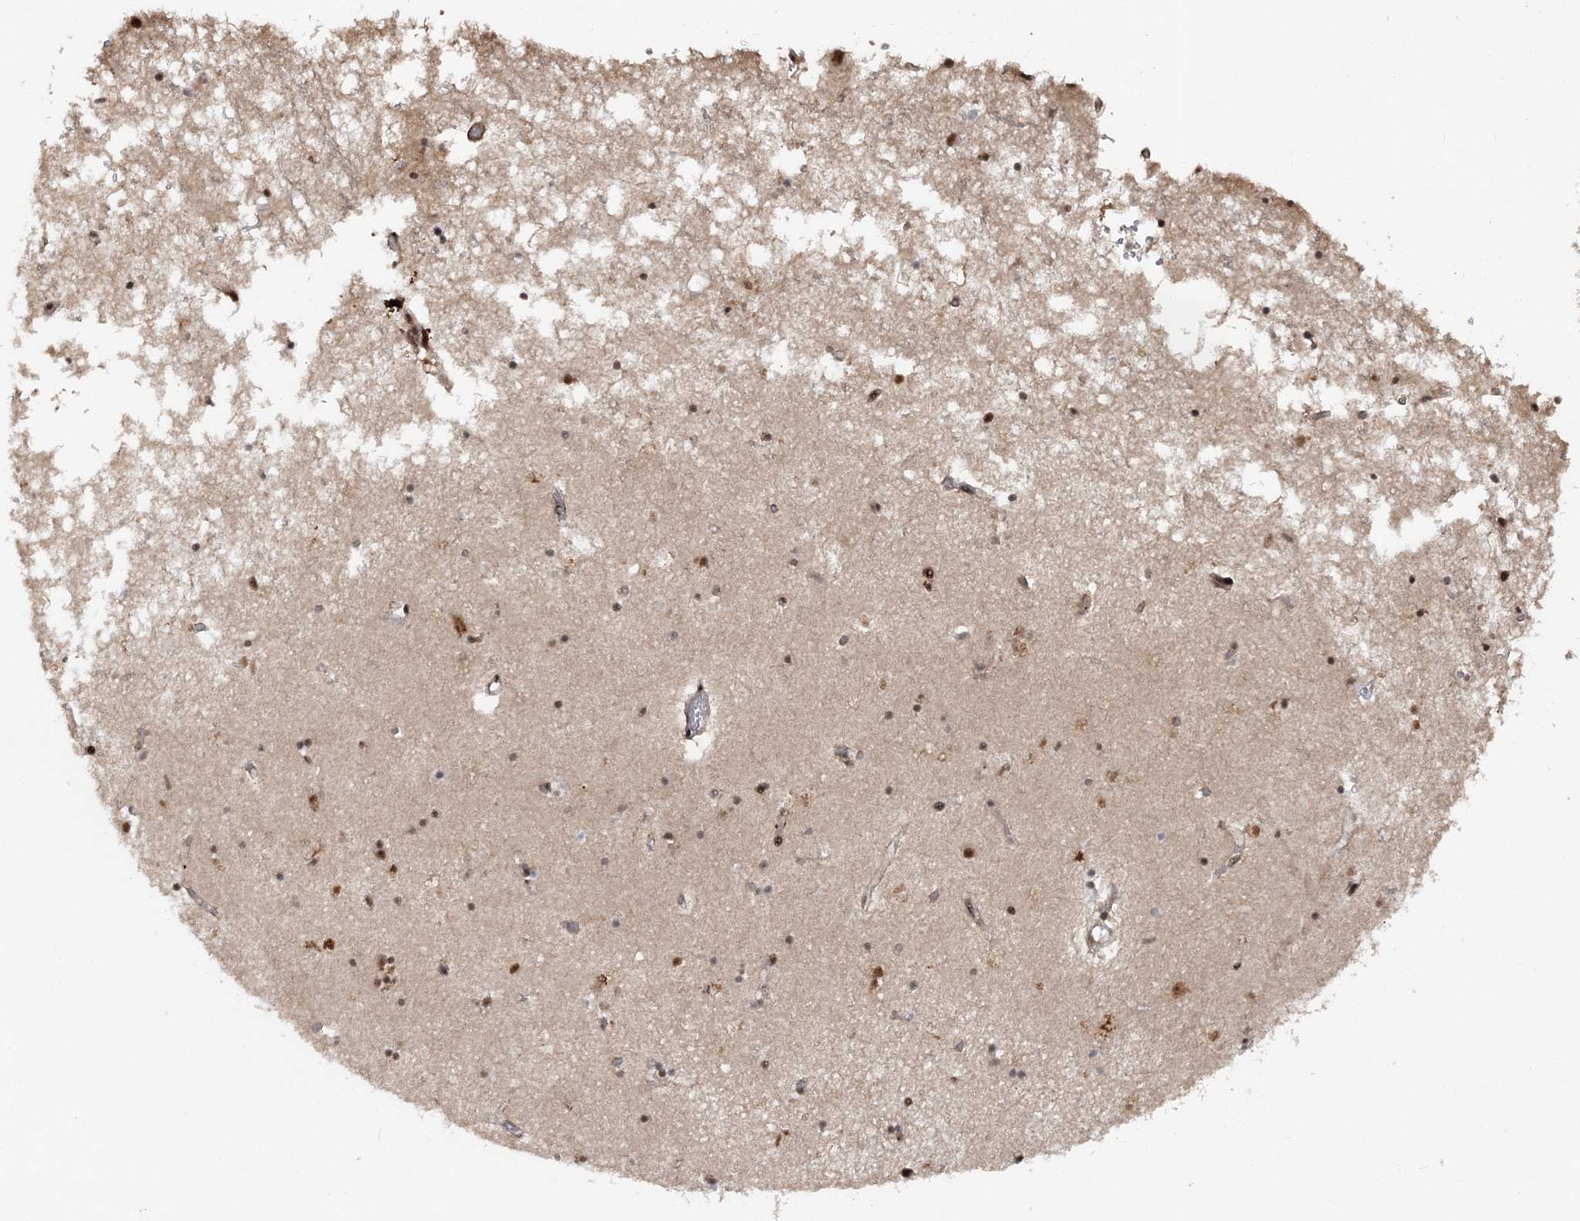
{"staining": {"intensity": "strong", "quantity": "25%-75%", "location": "nuclear"}, "tissue": "hippocampus", "cell_type": "Glial cells", "image_type": "normal", "snomed": [{"axis": "morphology", "description": "Normal tissue, NOS"}, {"axis": "topography", "description": "Hippocampus"}], "caption": "This image reveals IHC staining of benign human hippocampus, with high strong nuclear positivity in about 25%-75% of glial cells.", "gene": "EXOSC8", "patient": {"sex": "male", "age": 70}}